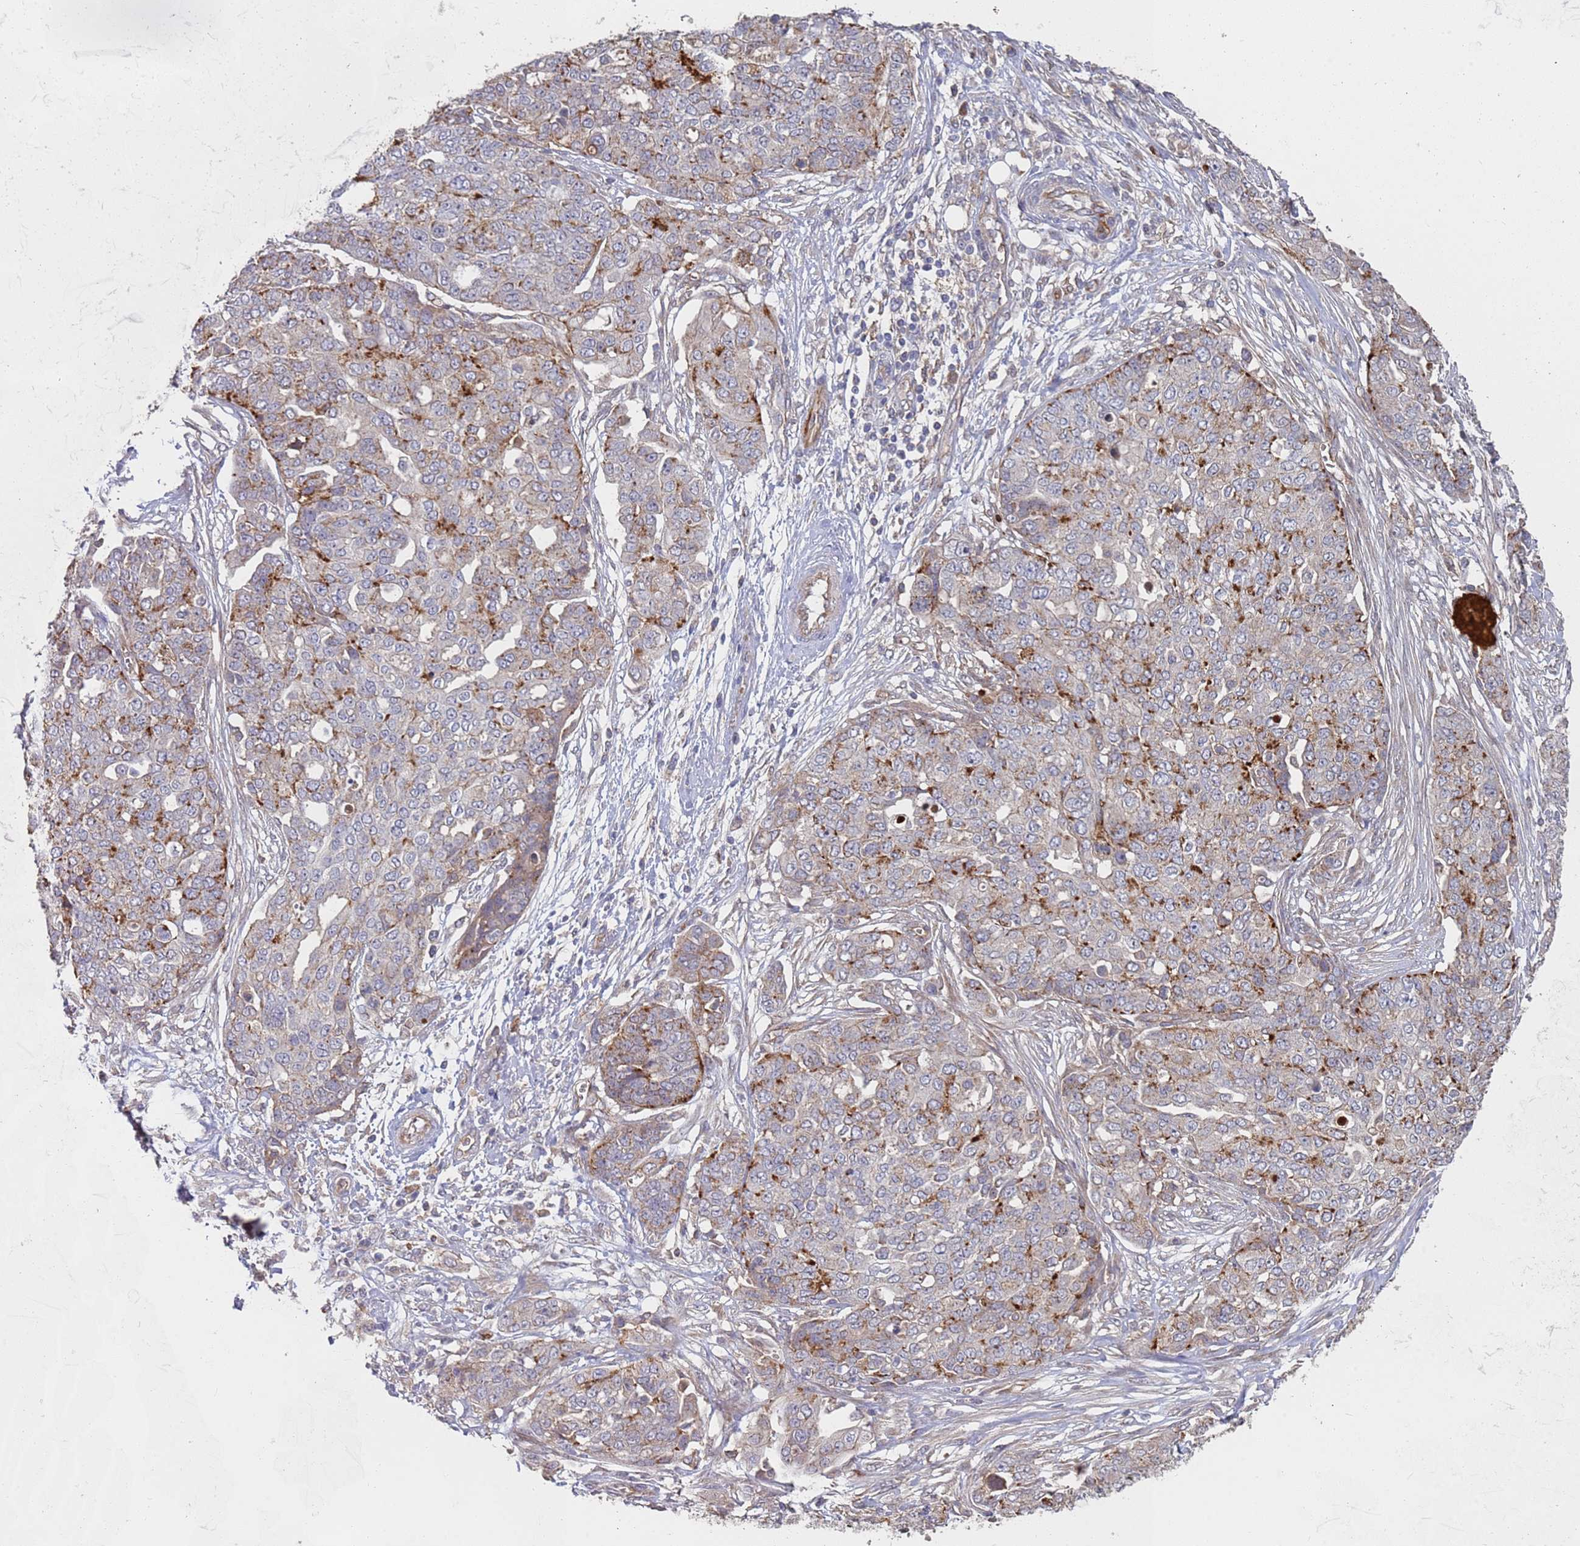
{"staining": {"intensity": "strong", "quantity": "<25%", "location": "cytoplasmic/membranous"}, "tissue": "ovarian cancer", "cell_type": "Tumor cells", "image_type": "cancer", "snomed": [{"axis": "morphology", "description": "Cystadenocarcinoma, serous, NOS"}, {"axis": "topography", "description": "Soft tissue"}, {"axis": "topography", "description": "Ovary"}], "caption": "There is medium levels of strong cytoplasmic/membranous positivity in tumor cells of ovarian serous cystadenocarcinoma, as demonstrated by immunohistochemical staining (brown color).", "gene": "ABCB6", "patient": {"sex": "female", "age": 57}}